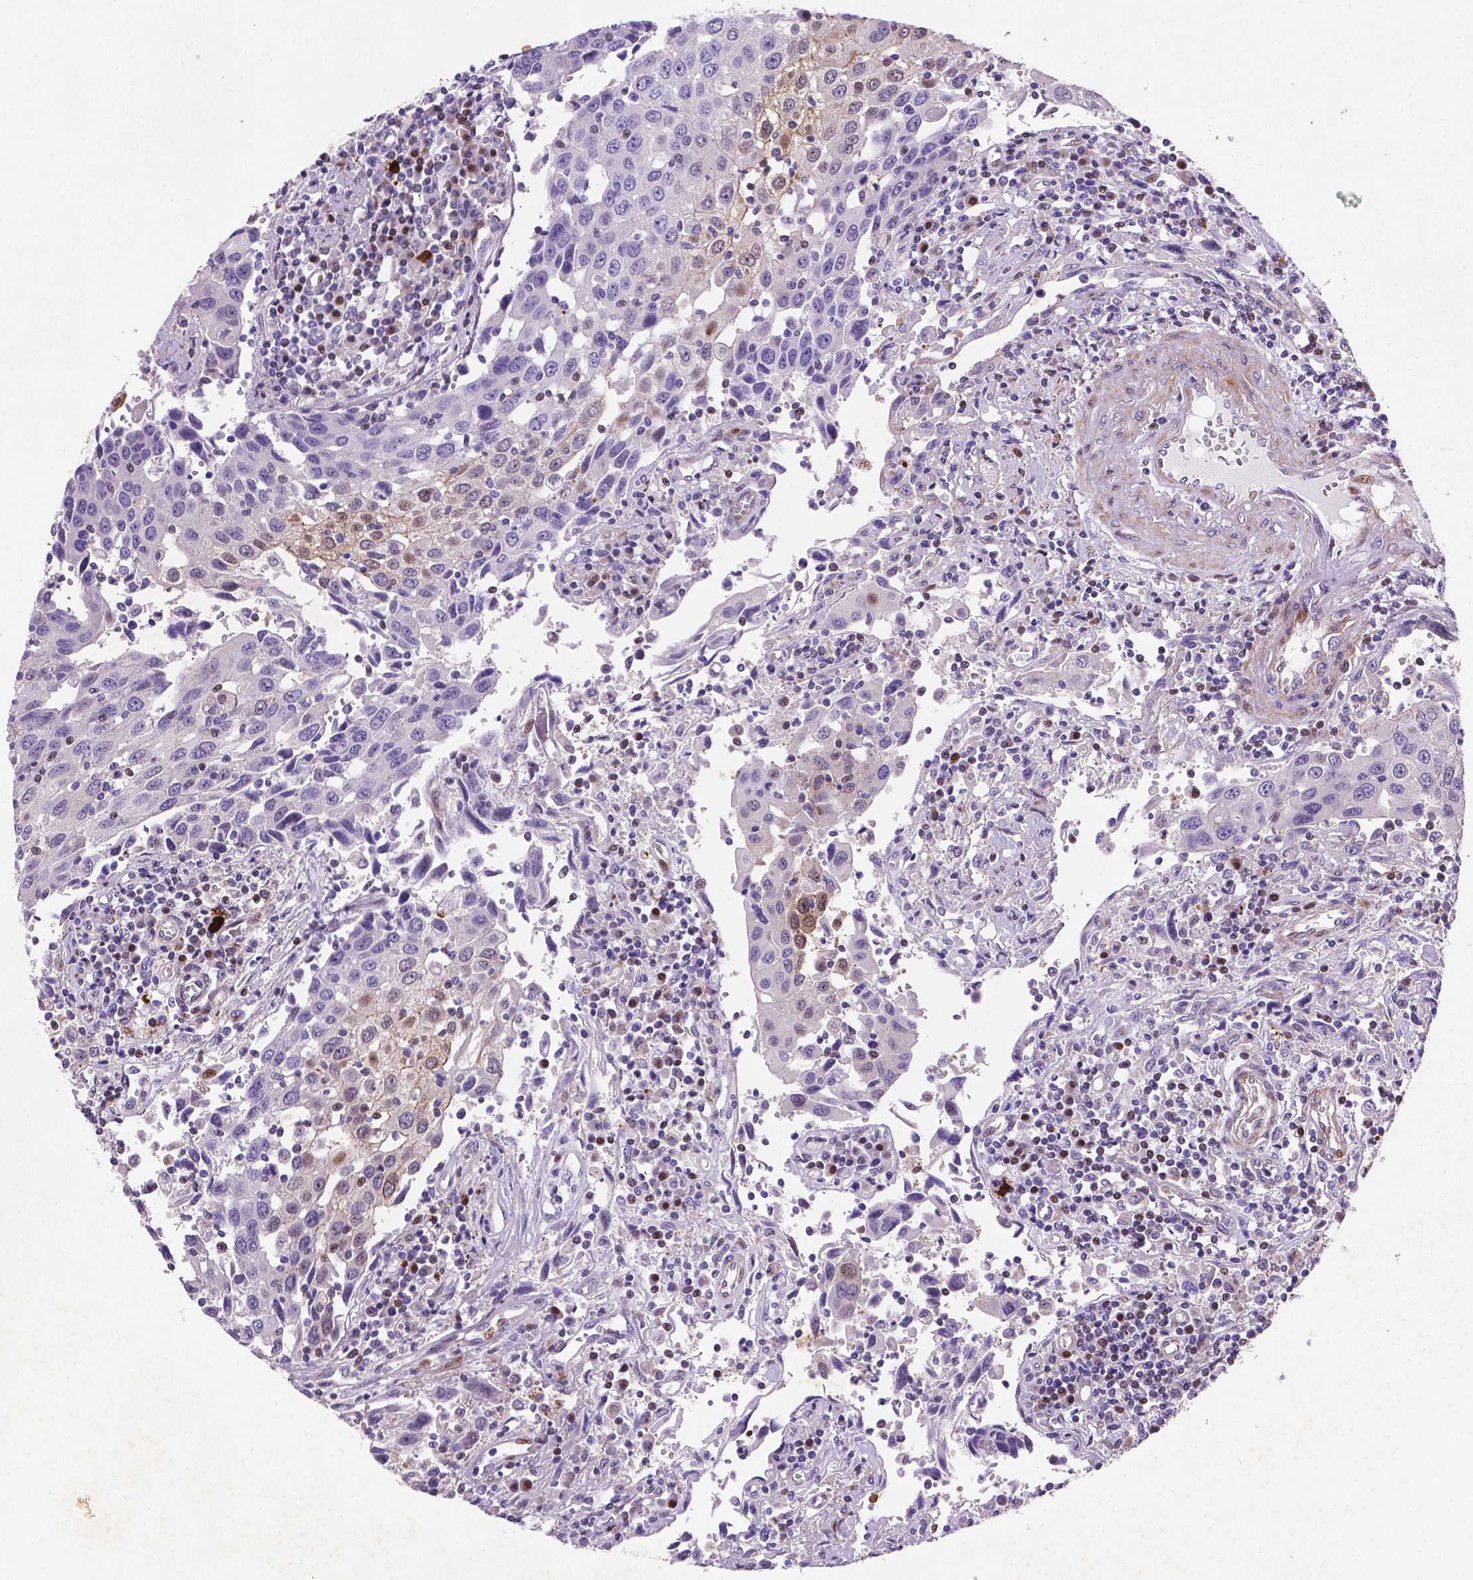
{"staining": {"intensity": "moderate", "quantity": "<25%", "location": "nuclear"}, "tissue": "urothelial cancer", "cell_type": "Tumor cells", "image_type": "cancer", "snomed": [{"axis": "morphology", "description": "Urothelial carcinoma, High grade"}, {"axis": "topography", "description": "Urinary bladder"}], "caption": "IHC (DAB) staining of human high-grade urothelial carcinoma reveals moderate nuclear protein staining in about <25% of tumor cells.", "gene": "TM4SF20", "patient": {"sex": "female", "age": 85}}